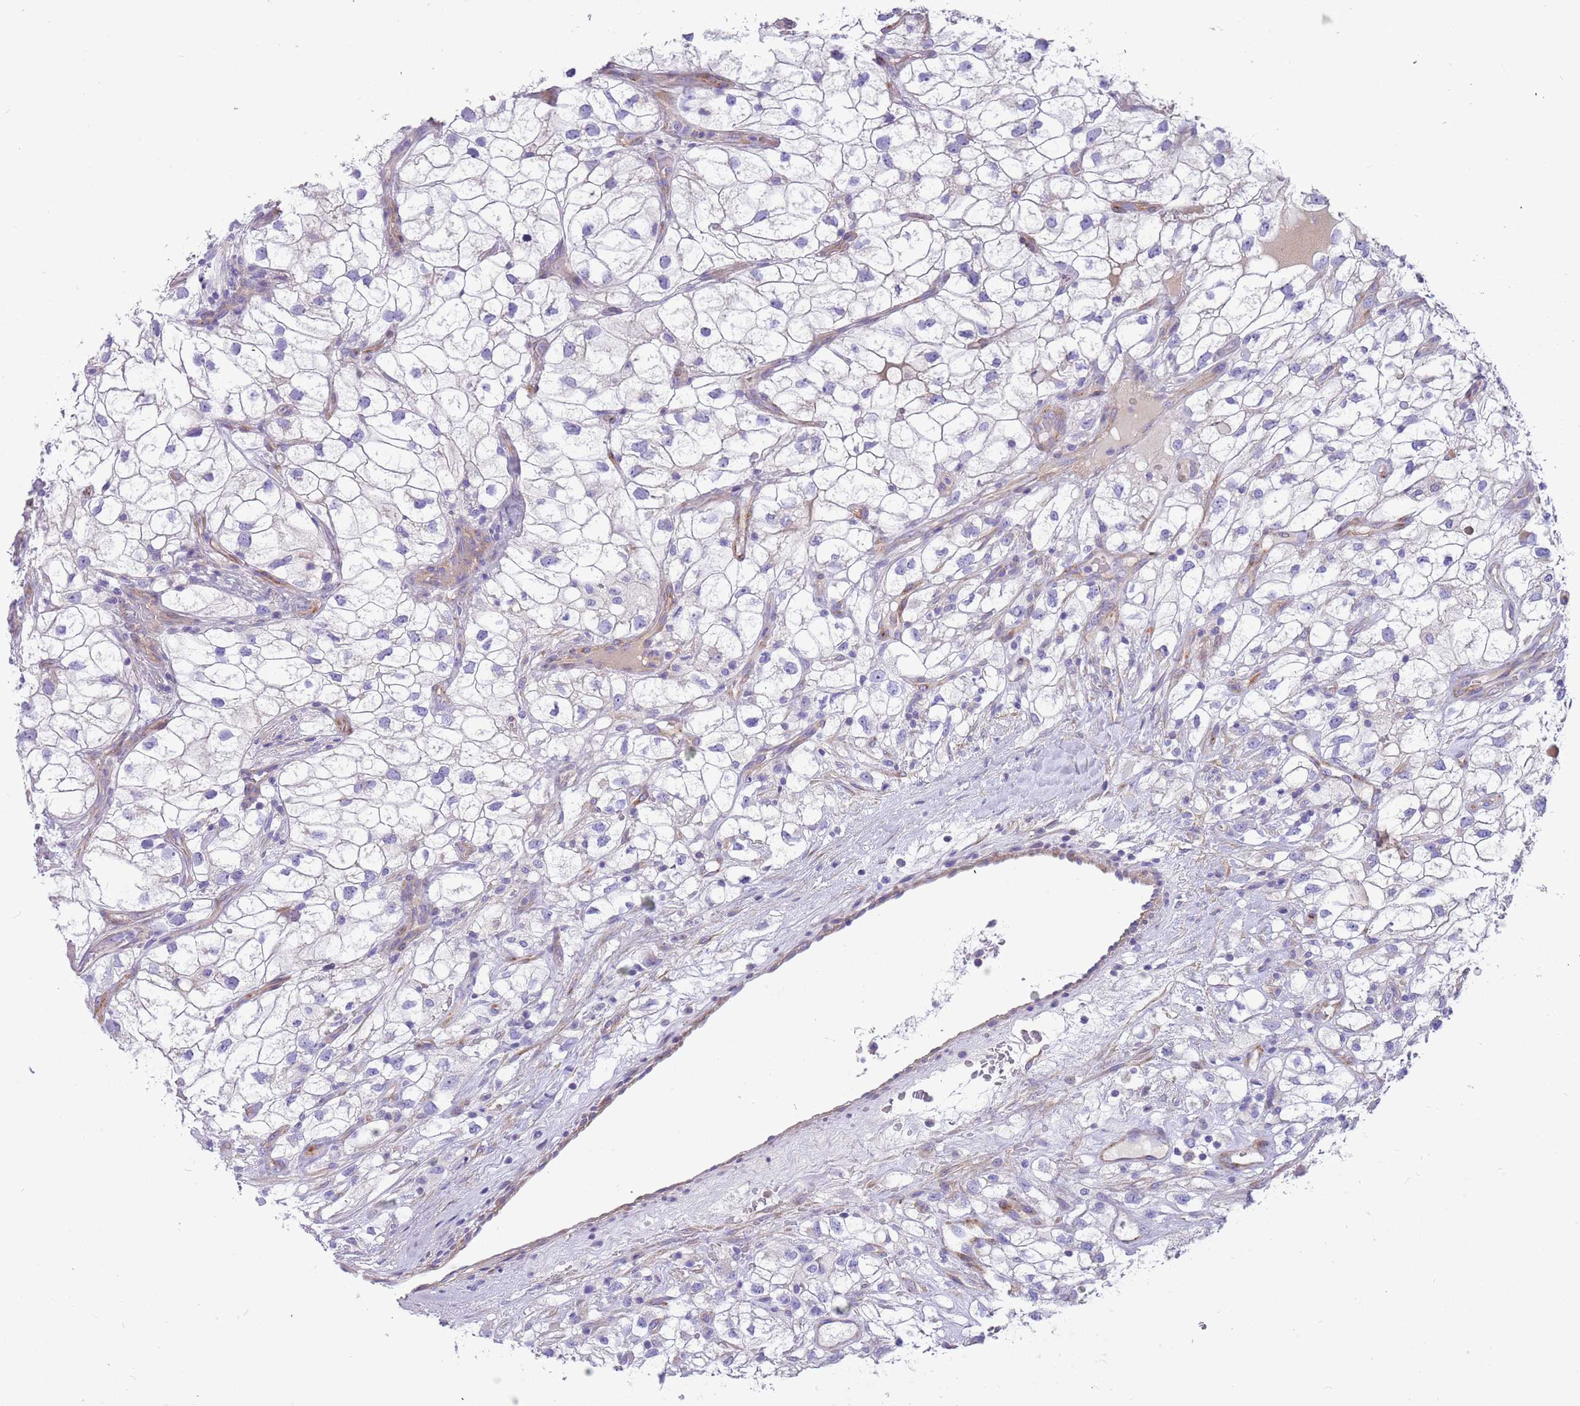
{"staining": {"intensity": "negative", "quantity": "none", "location": "none"}, "tissue": "renal cancer", "cell_type": "Tumor cells", "image_type": "cancer", "snomed": [{"axis": "morphology", "description": "Adenocarcinoma, NOS"}, {"axis": "topography", "description": "Kidney"}], "caption": "Human renal cancer (adenocarcinoma) stained for a protein using immunohistochemistry (IHC) exhibits no positivity in tumor cells.", "gene": "SERINC3", "patient": {"sex": "male", "age": 59}}